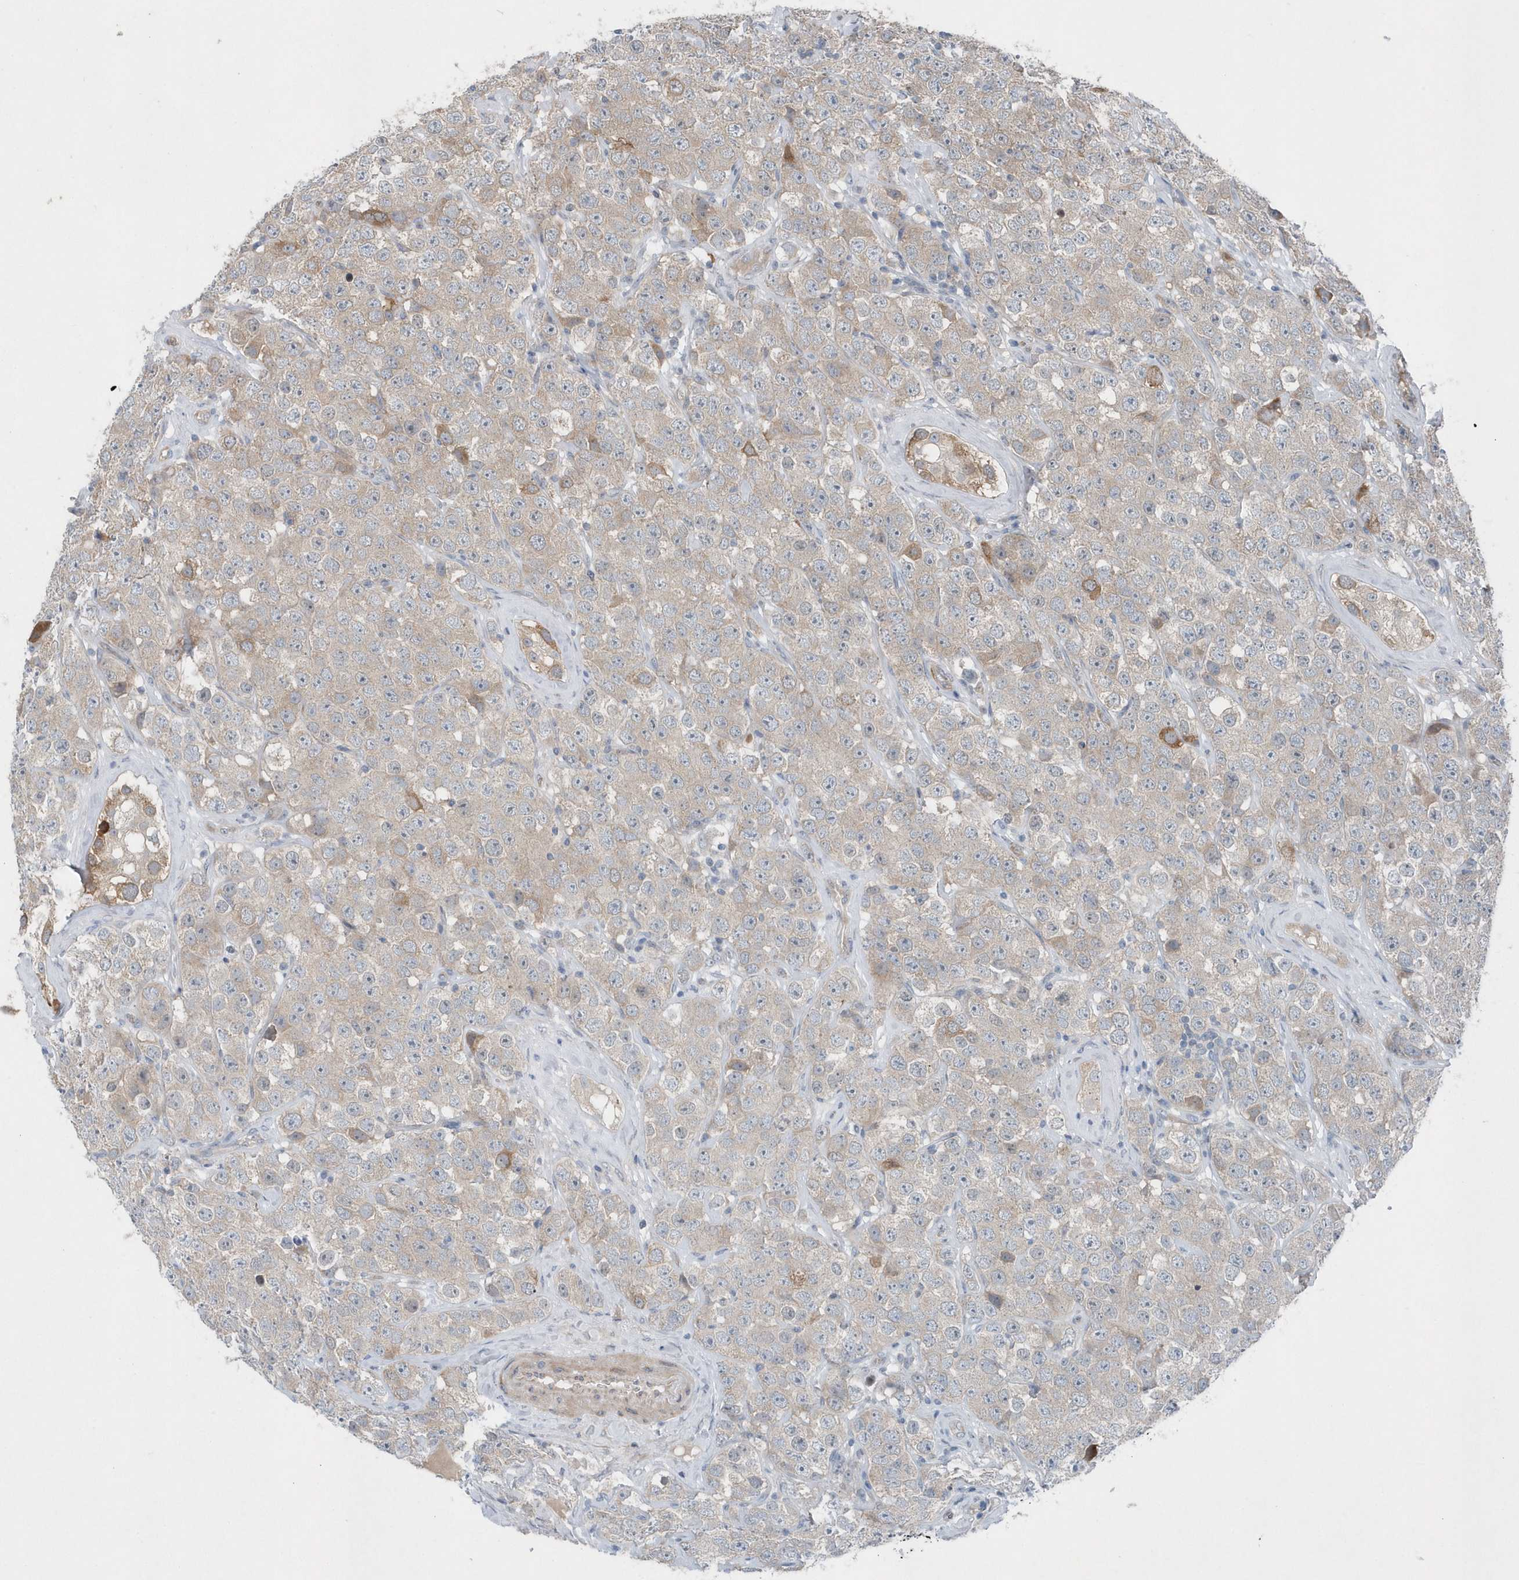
{"staining": {"intensity": "weak", "quantity": ">75%", "location": "cytoplasmic/membranous"}, "tissue": "testis cancer", "cell_type": "Tumor cells", "image_type": "cancer", "snomed": [{"axis": "morphology", "description": "Seminoma, NOS"}, {"axis": "topography", "description": "Testis"}], "caption": "The photomicrograph exhibits a brown stain indicating the presence of a protein in the cytoplasmic/membranous of tumor cells in testis cancer.", "gene": "MCC", "patient": {"sex": "male", "age": 28}}